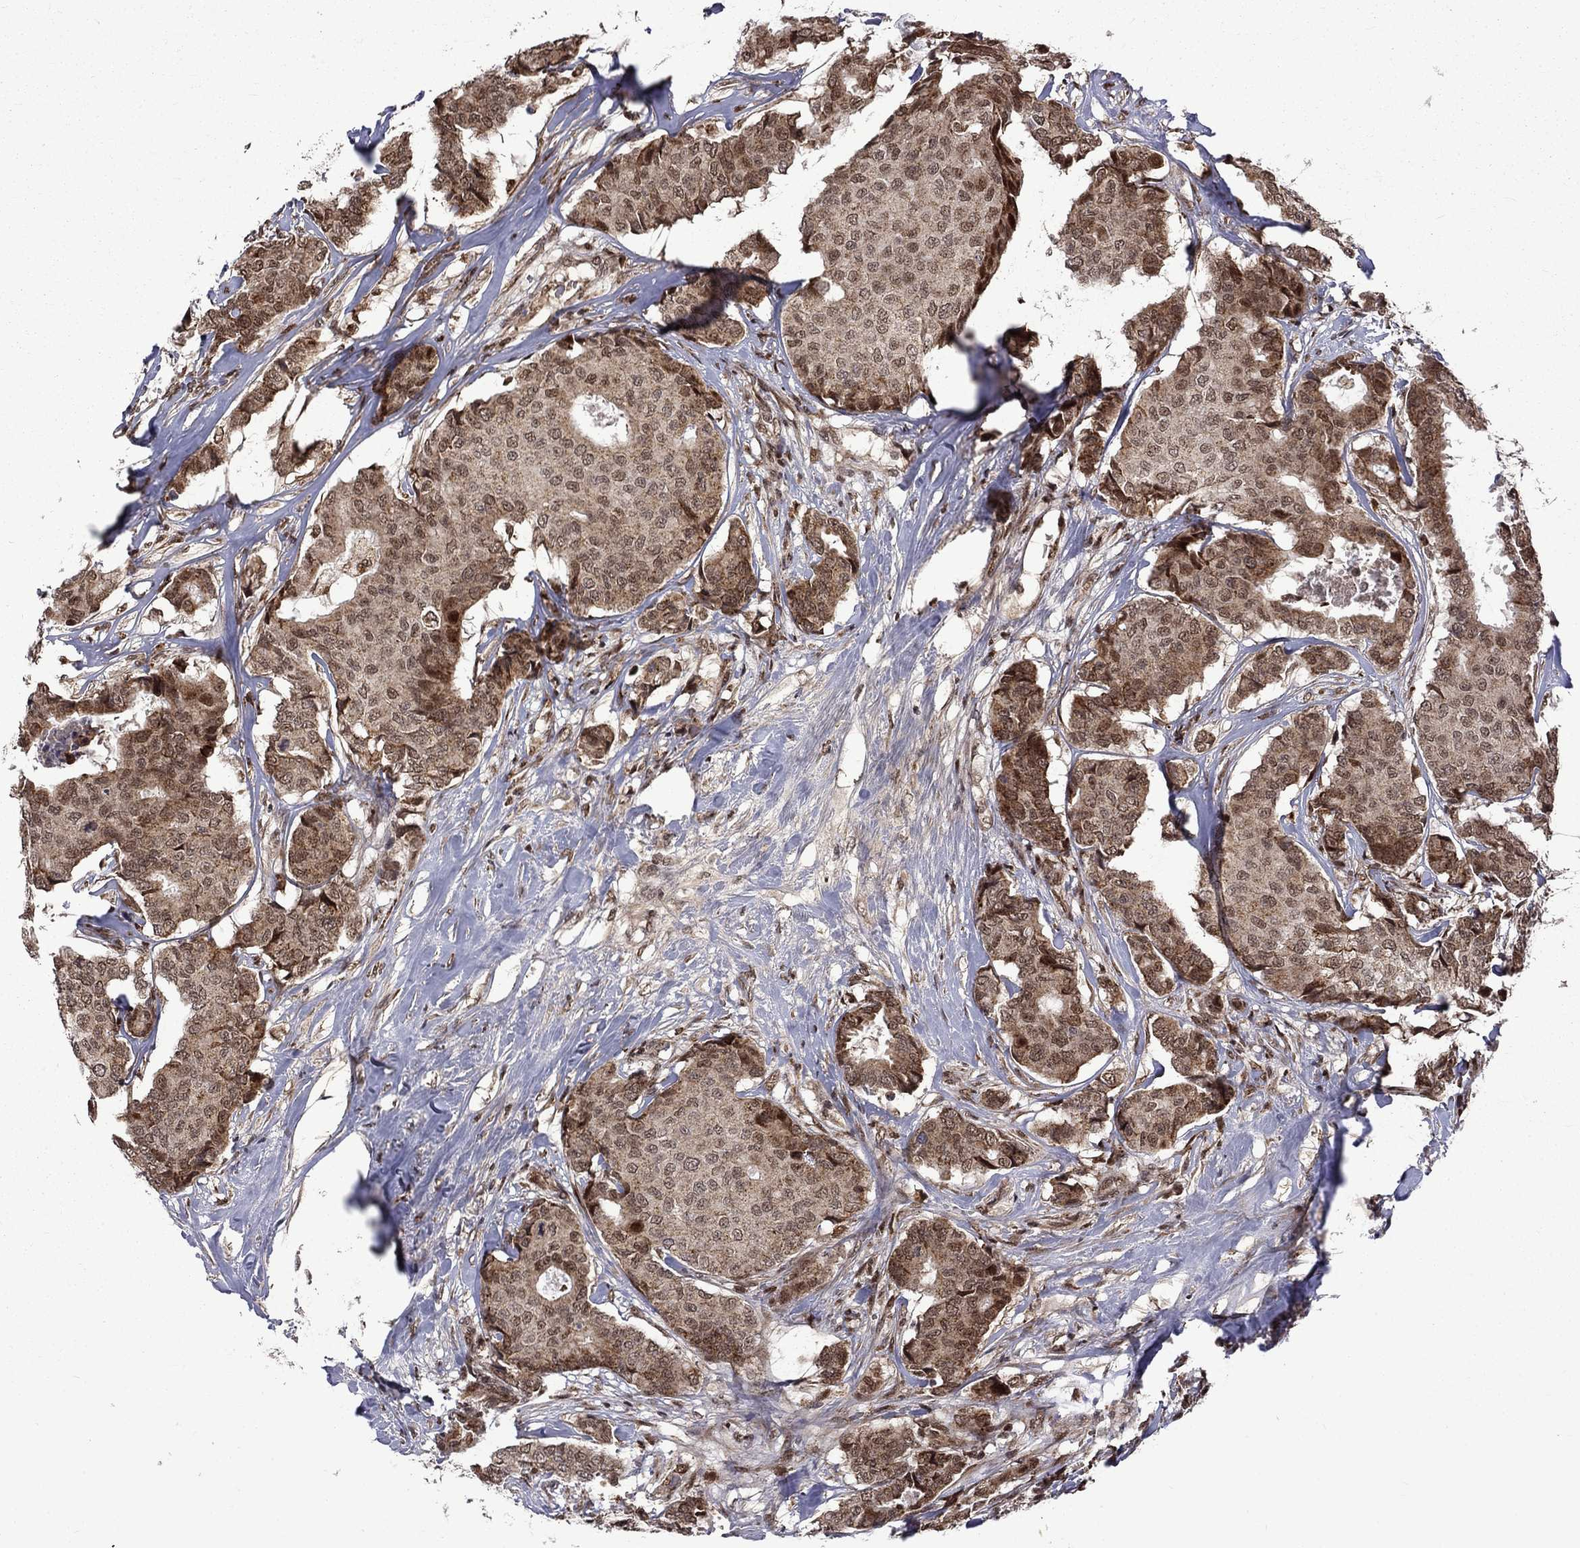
{"staining": {"intensity": "moderate", "quantity": "25%-75%", "location": "cytoplasmic/membranous,nuclear"}, "tissue": "breast cancer", "cell_type": "Tumor cells", "image_type": "cancer", "snomed": [{"axis": "morphology", "description": "Duct carcinoma"}, {"axis": "topography", "description": "Breast"}], "caption": "Breast cancer (infiltrating ductal carcinoma) tissue exhibits moderate cytoplasmic/membranous and nuclear staining in approximately 25%-75% of tumor cells The staining is performed using DAB brown chromogen to label protein expression. The nuclei are counter-stained blue using hematoxylin.", "gene": "KPNA3", "patient": {"sex": "female", "age": 75}}